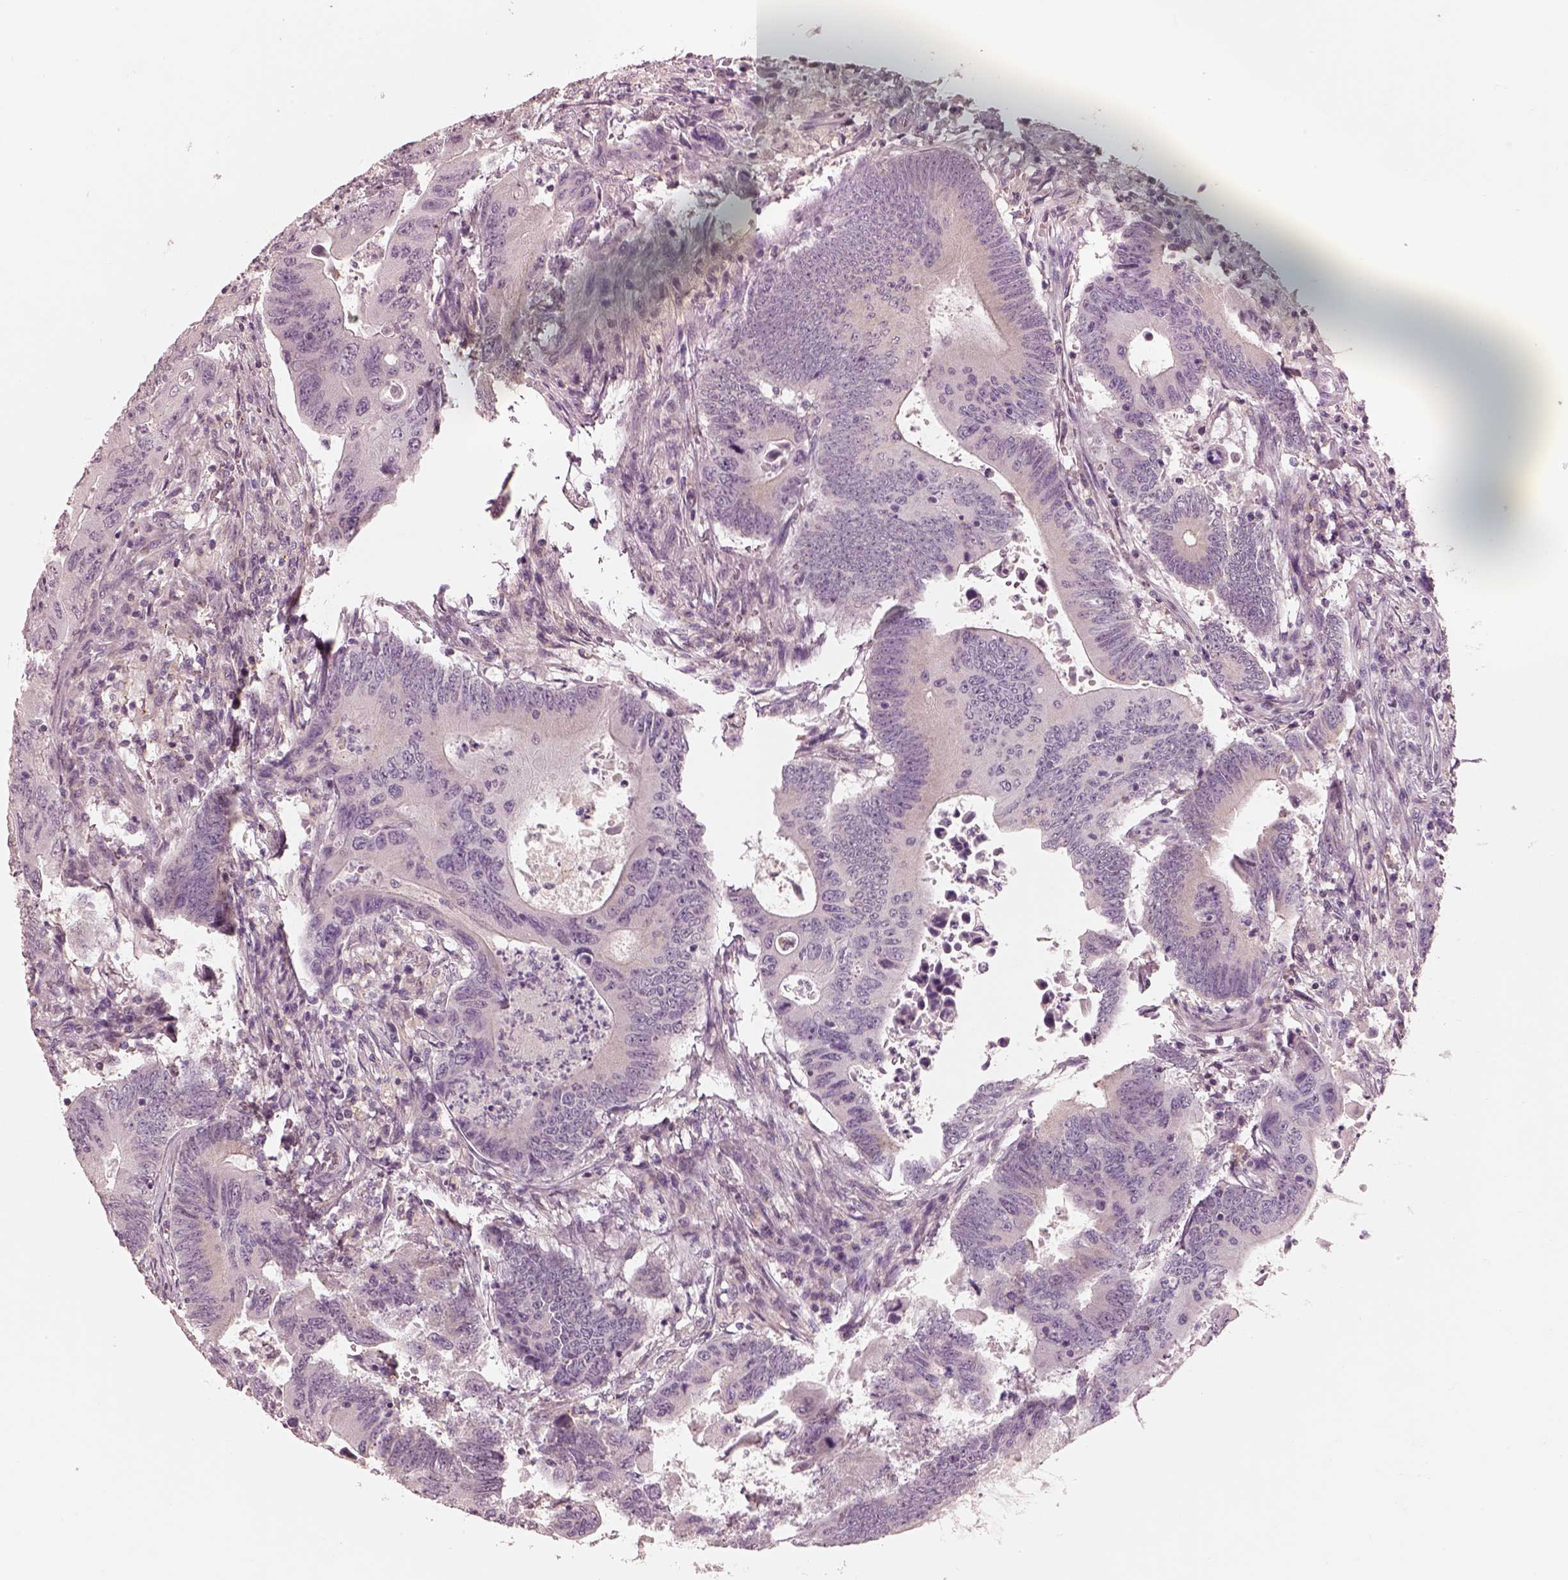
{"staining": {"intensity": "negative", "quantity": "none", "location": "none"}, "tissue": "colorectal cancer", "cell_type": "Tumor cells", "image_type": "cancer", "snomed": [{"axis": "morphology", "description": "Adenocarcinoma, NOS"}, {"axis": "topography", "description": "Colon"}], "caption": "Immunohistochemistry (IHC) photomicrograph of human colorectal cancer stained for a protein (brown), which reveals no positivity in tumor cells. (DAB (3,3'-diaminobenzidine) immunohistochemistry, high magnification).", "gene": "PRKACG", "patient": {"sex": "female", "age": 90}}